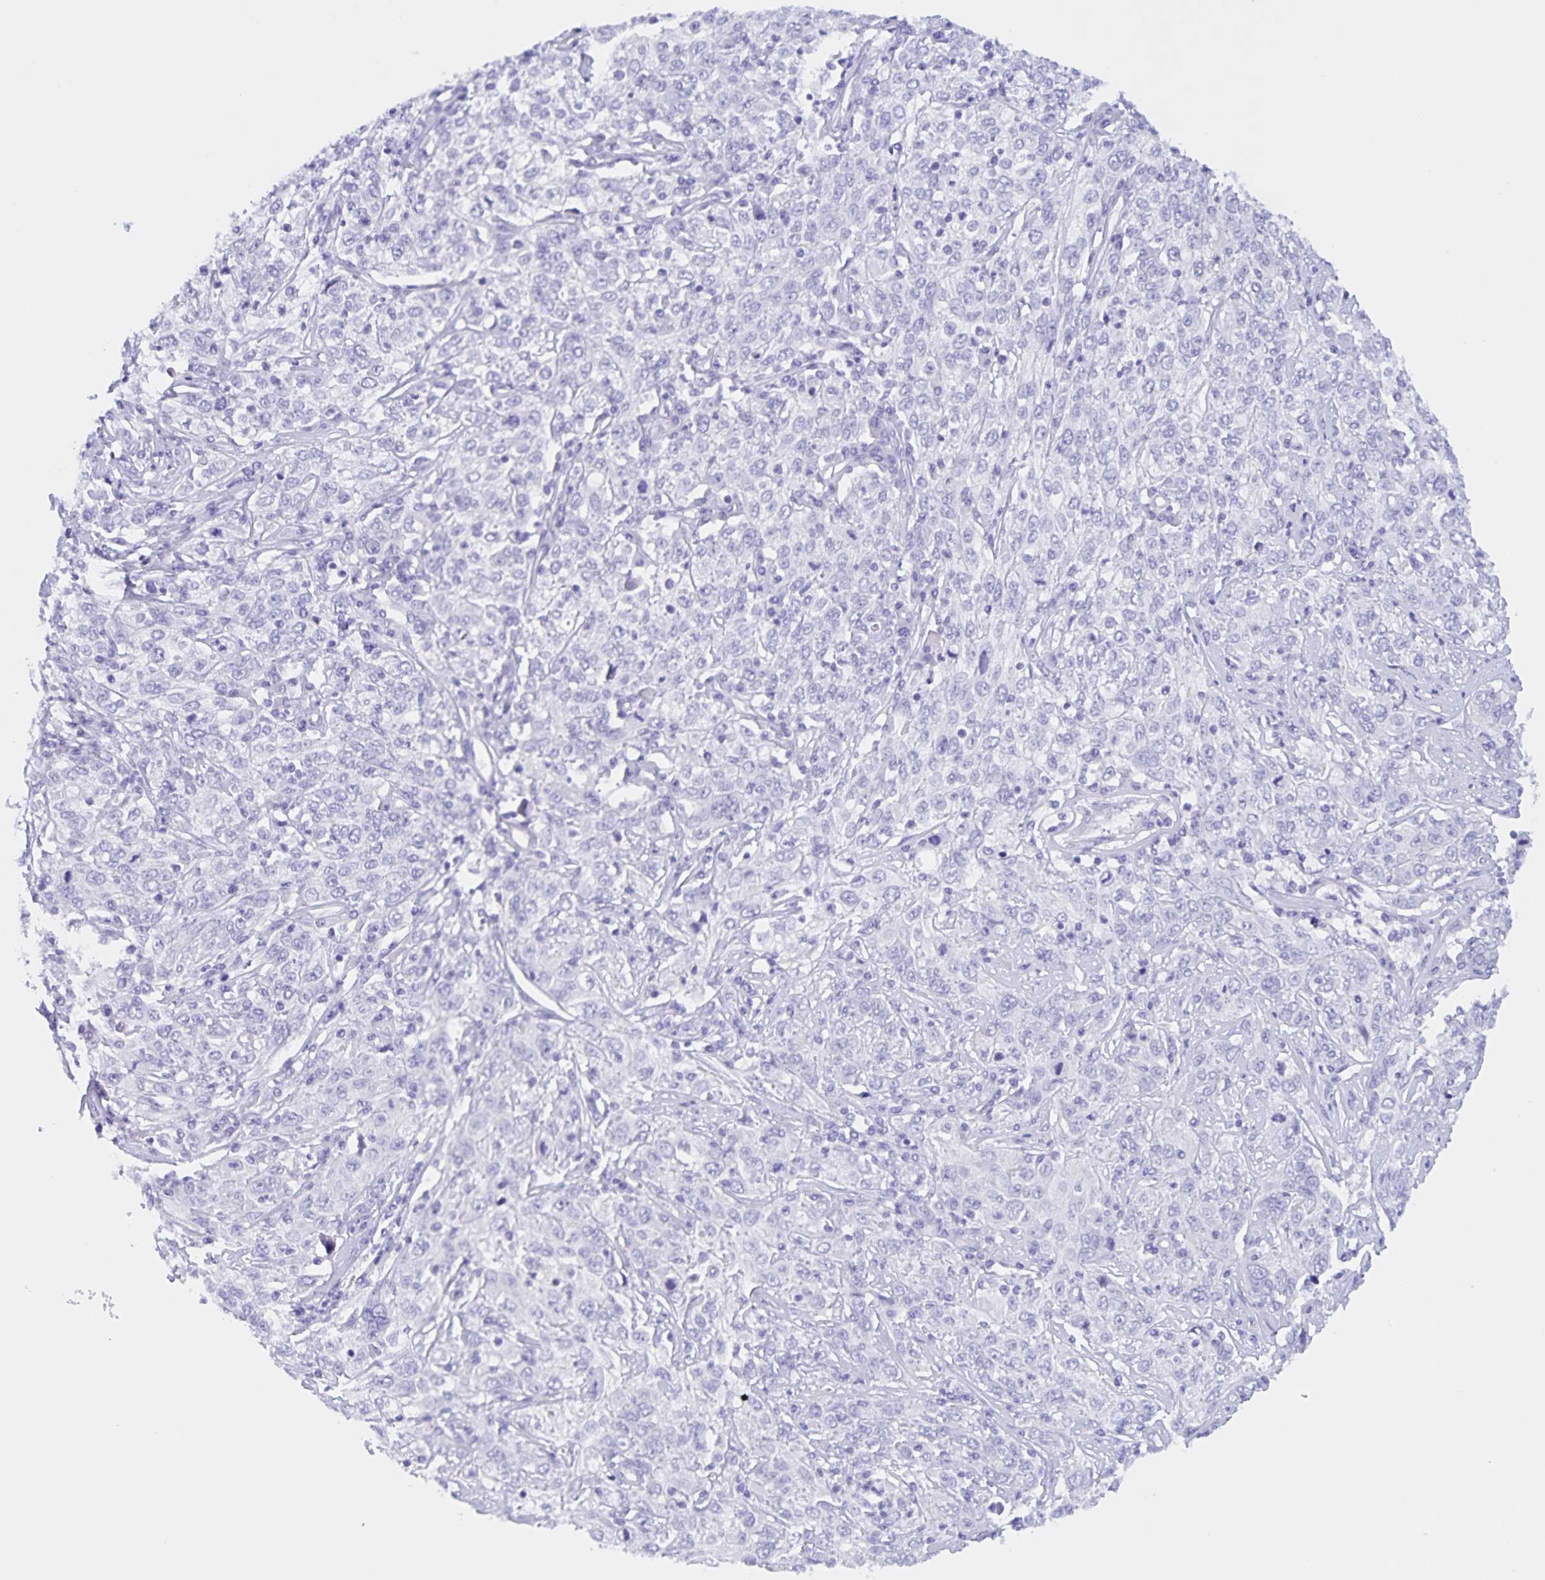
{"staining": {"intensity": "negative", "quantity": "none", "location": "none"}, "tissue": "cervical cancer", "cell_type": "Tumor cells", "image_type": "cancer", "snomed": [{"axis": "morphology", "description": "Squamous cell carcinoma, NOS"}, {"axis": "topography", "description": "Cervix"}], "caption": "This is an immunohistochemistry histopathology image of human squamous cell carcinoma (cervical). There is no staining in tumor cells.", "gene": "TGIF2LX", "patient": {"sex": "female", "age": 46}}